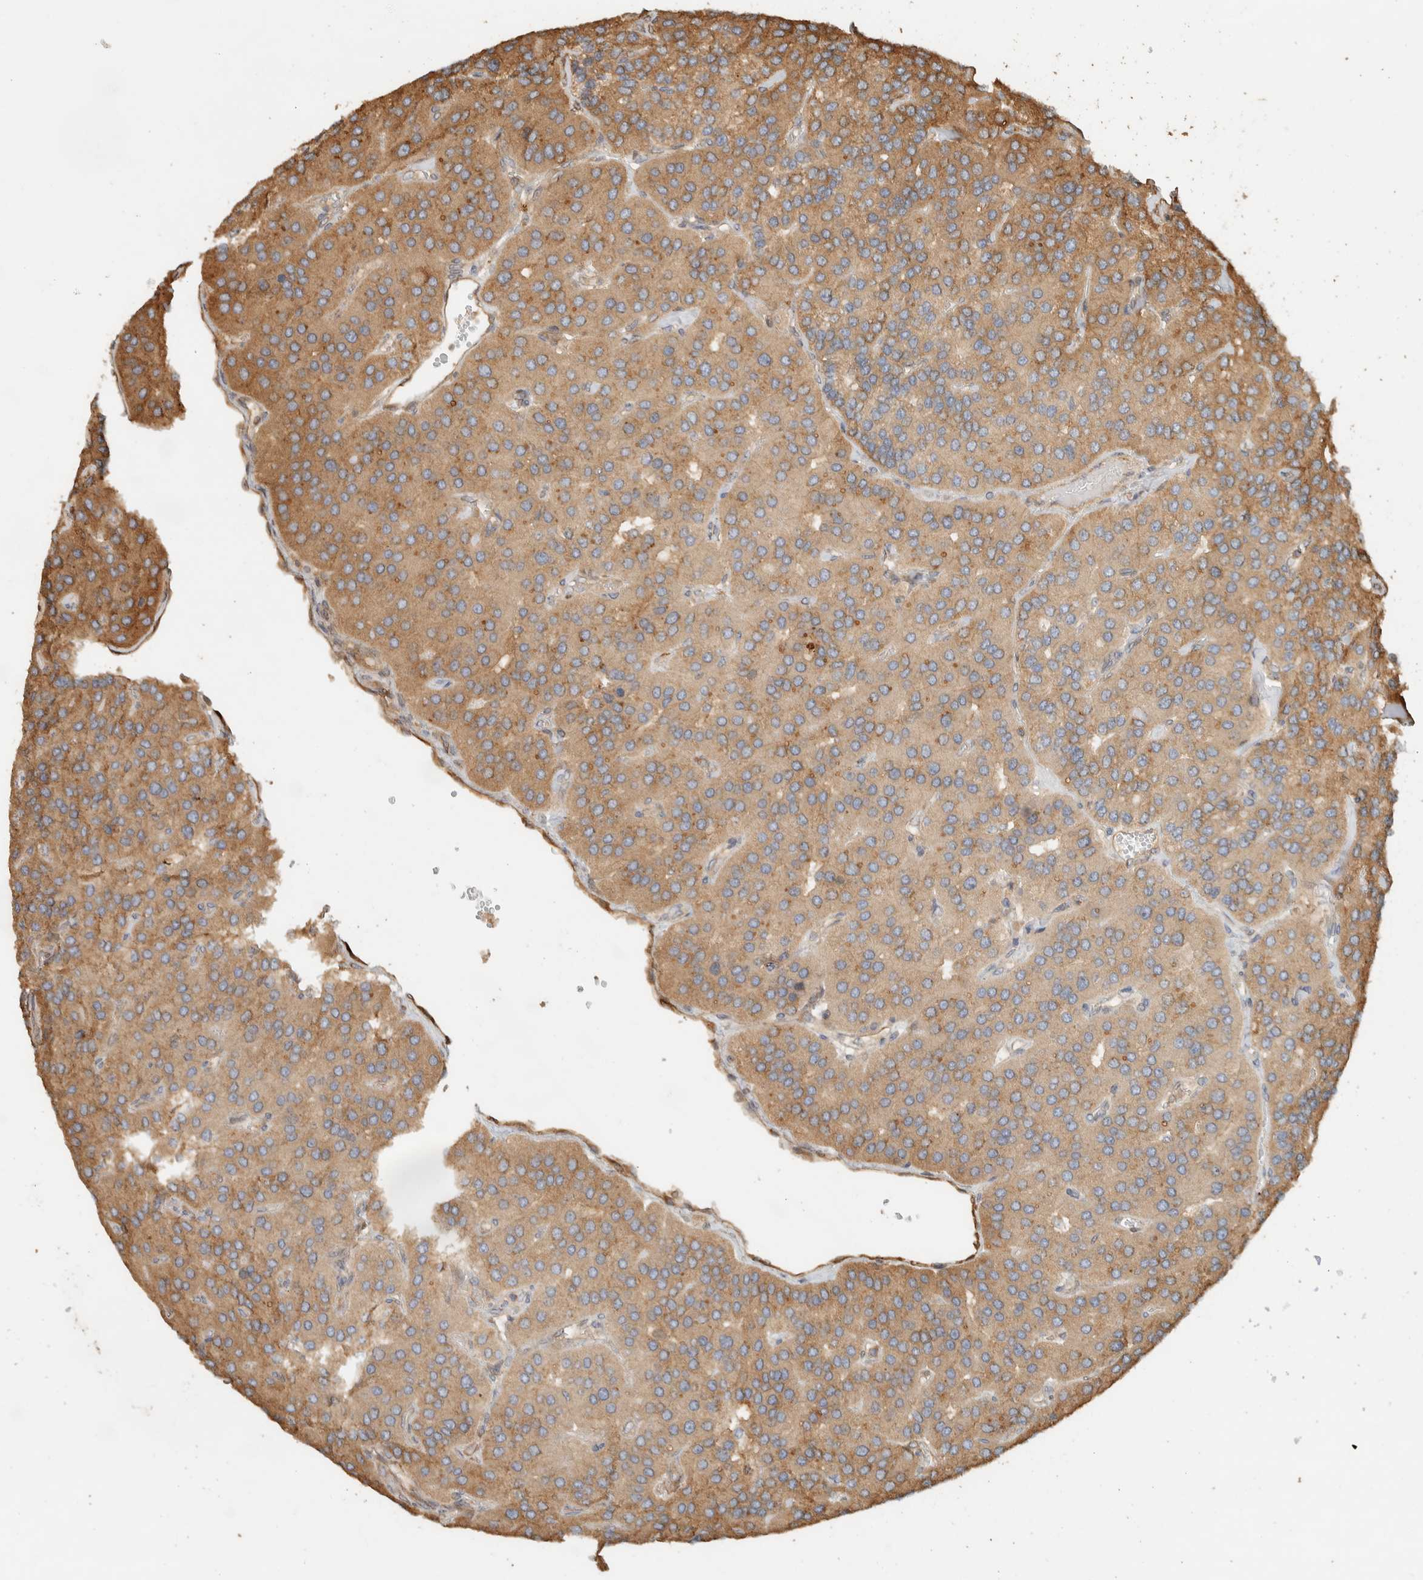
{"staining": {"intensity": "moderate", "quantity": ">75%", "location": "cytoplasmic/membranous"}, "tissue": "parathyroid gland", "cell_type": "Glandular cells", "image_type": "normal", "snomed": [{"axis": "morphology", "description": "Normal tissue, NOS"}, {"axis": "morphology", "description": "Adenoma, NOS"}, {"axis": "topography", "description": "Parathyroid gland"}], "caption": "A brown stain labels moderate cytoplasmic/membranous expression of a protein in glandular cells of benign human parathyroid gland. The protein is stained brown, and the nuclei are stained in blue (DAB (3,3'-diaminobenzidine) IHC with brightfield microscopy, high magnification).", "gene": "EXOC7", "patient": {"sex": "female", "age": 86}}